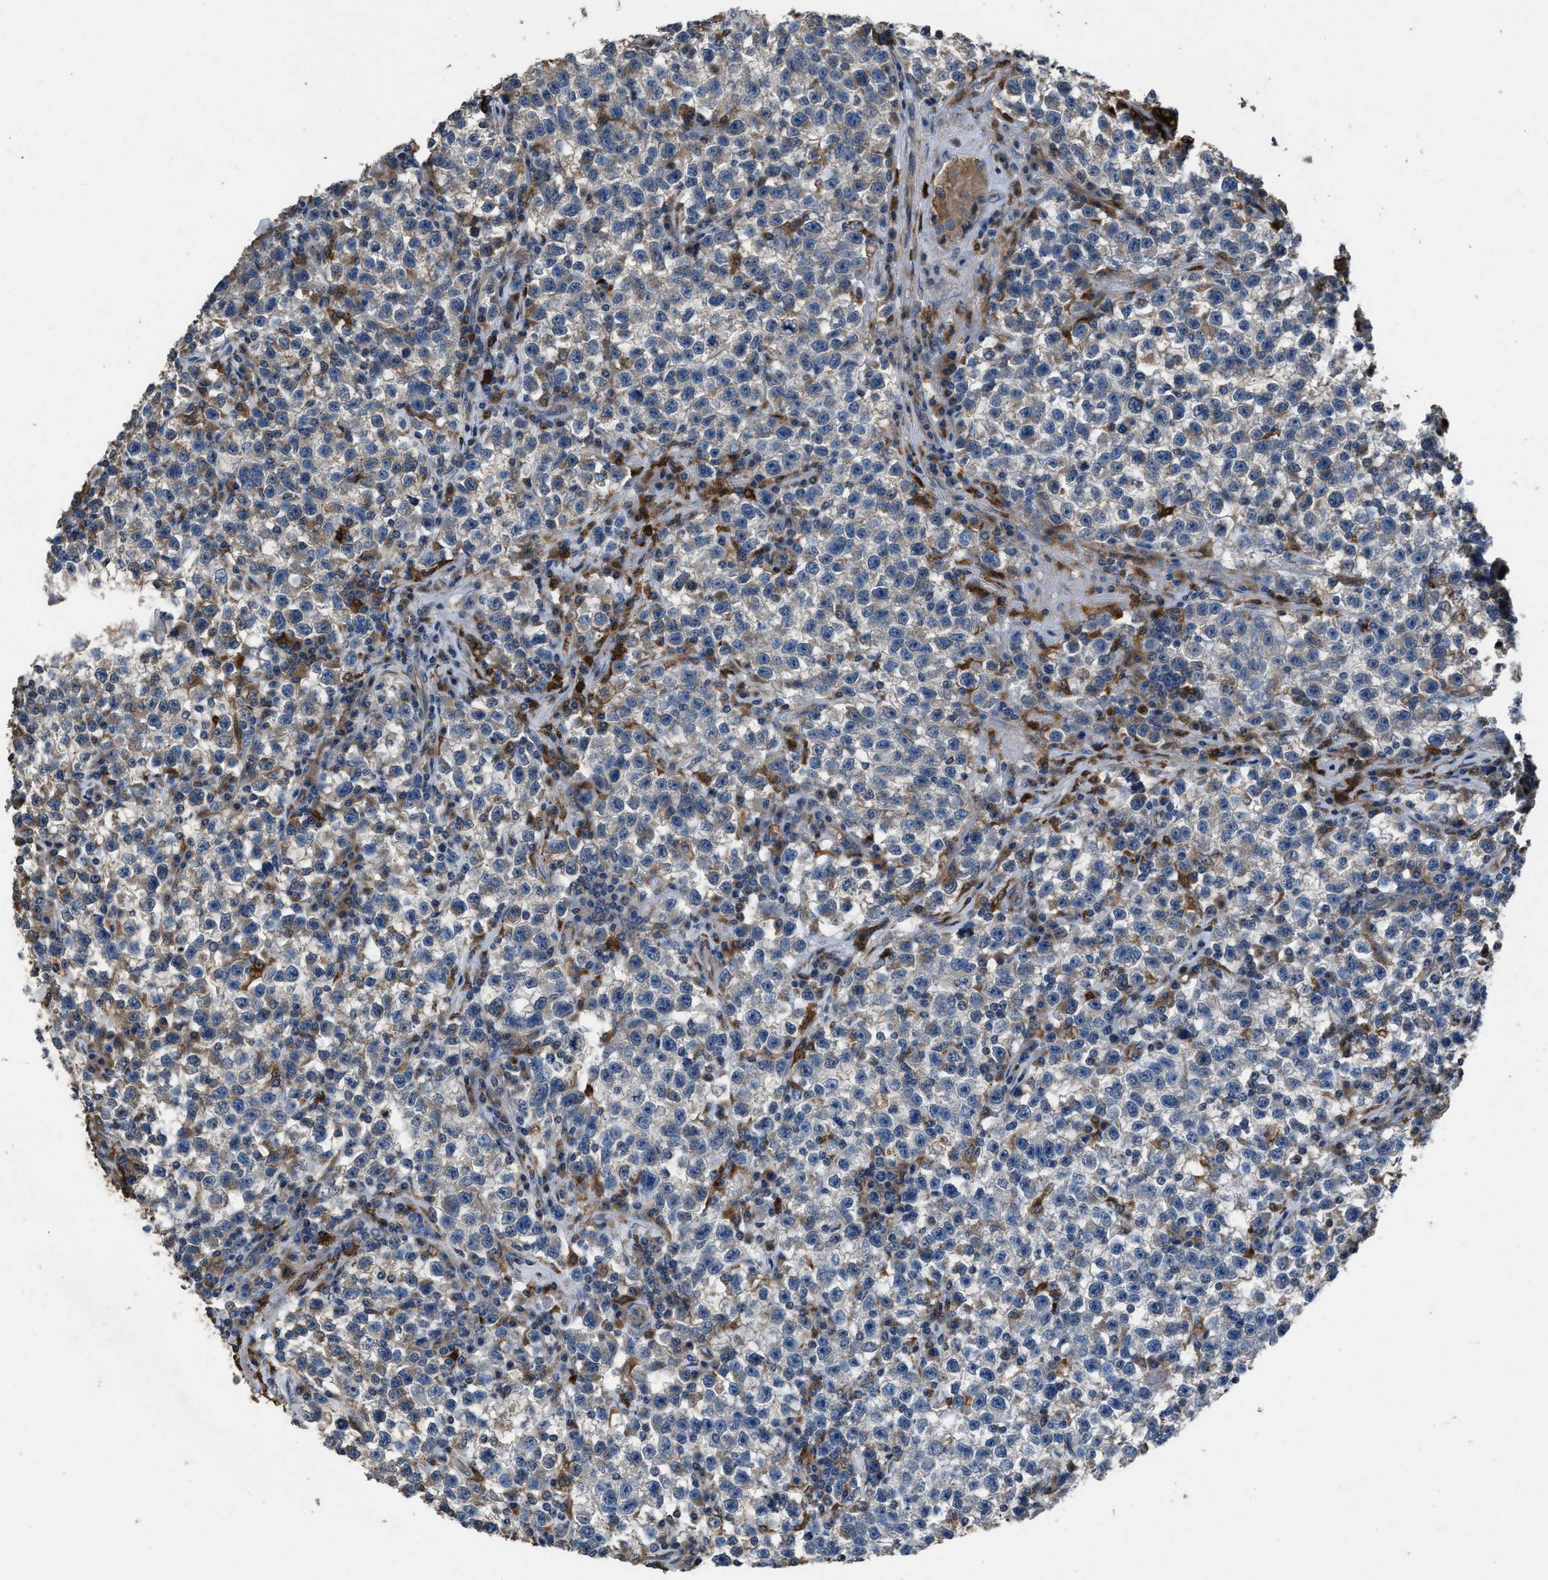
{"staining": {"intensity": "negative", "quantity": "none", "location": "none"}, "tissue": "testis cancer", "cell_type": "Tumor cells", "image_type": "cancer", "snomed": [{"axis": "morphology", "description": "Seminoma, NOS"}, {"axis": "topography", "description": "Testis"}], "caption": "IHC photomicrograph of human seminoma (testis) stained for a protein (brown), which shows no staining in tumor cells. (Brightfield microscopy of DAB IHC at high magnification).", "gene": "ANGPT1", "patient": {"sex": "male", "age": 22}}